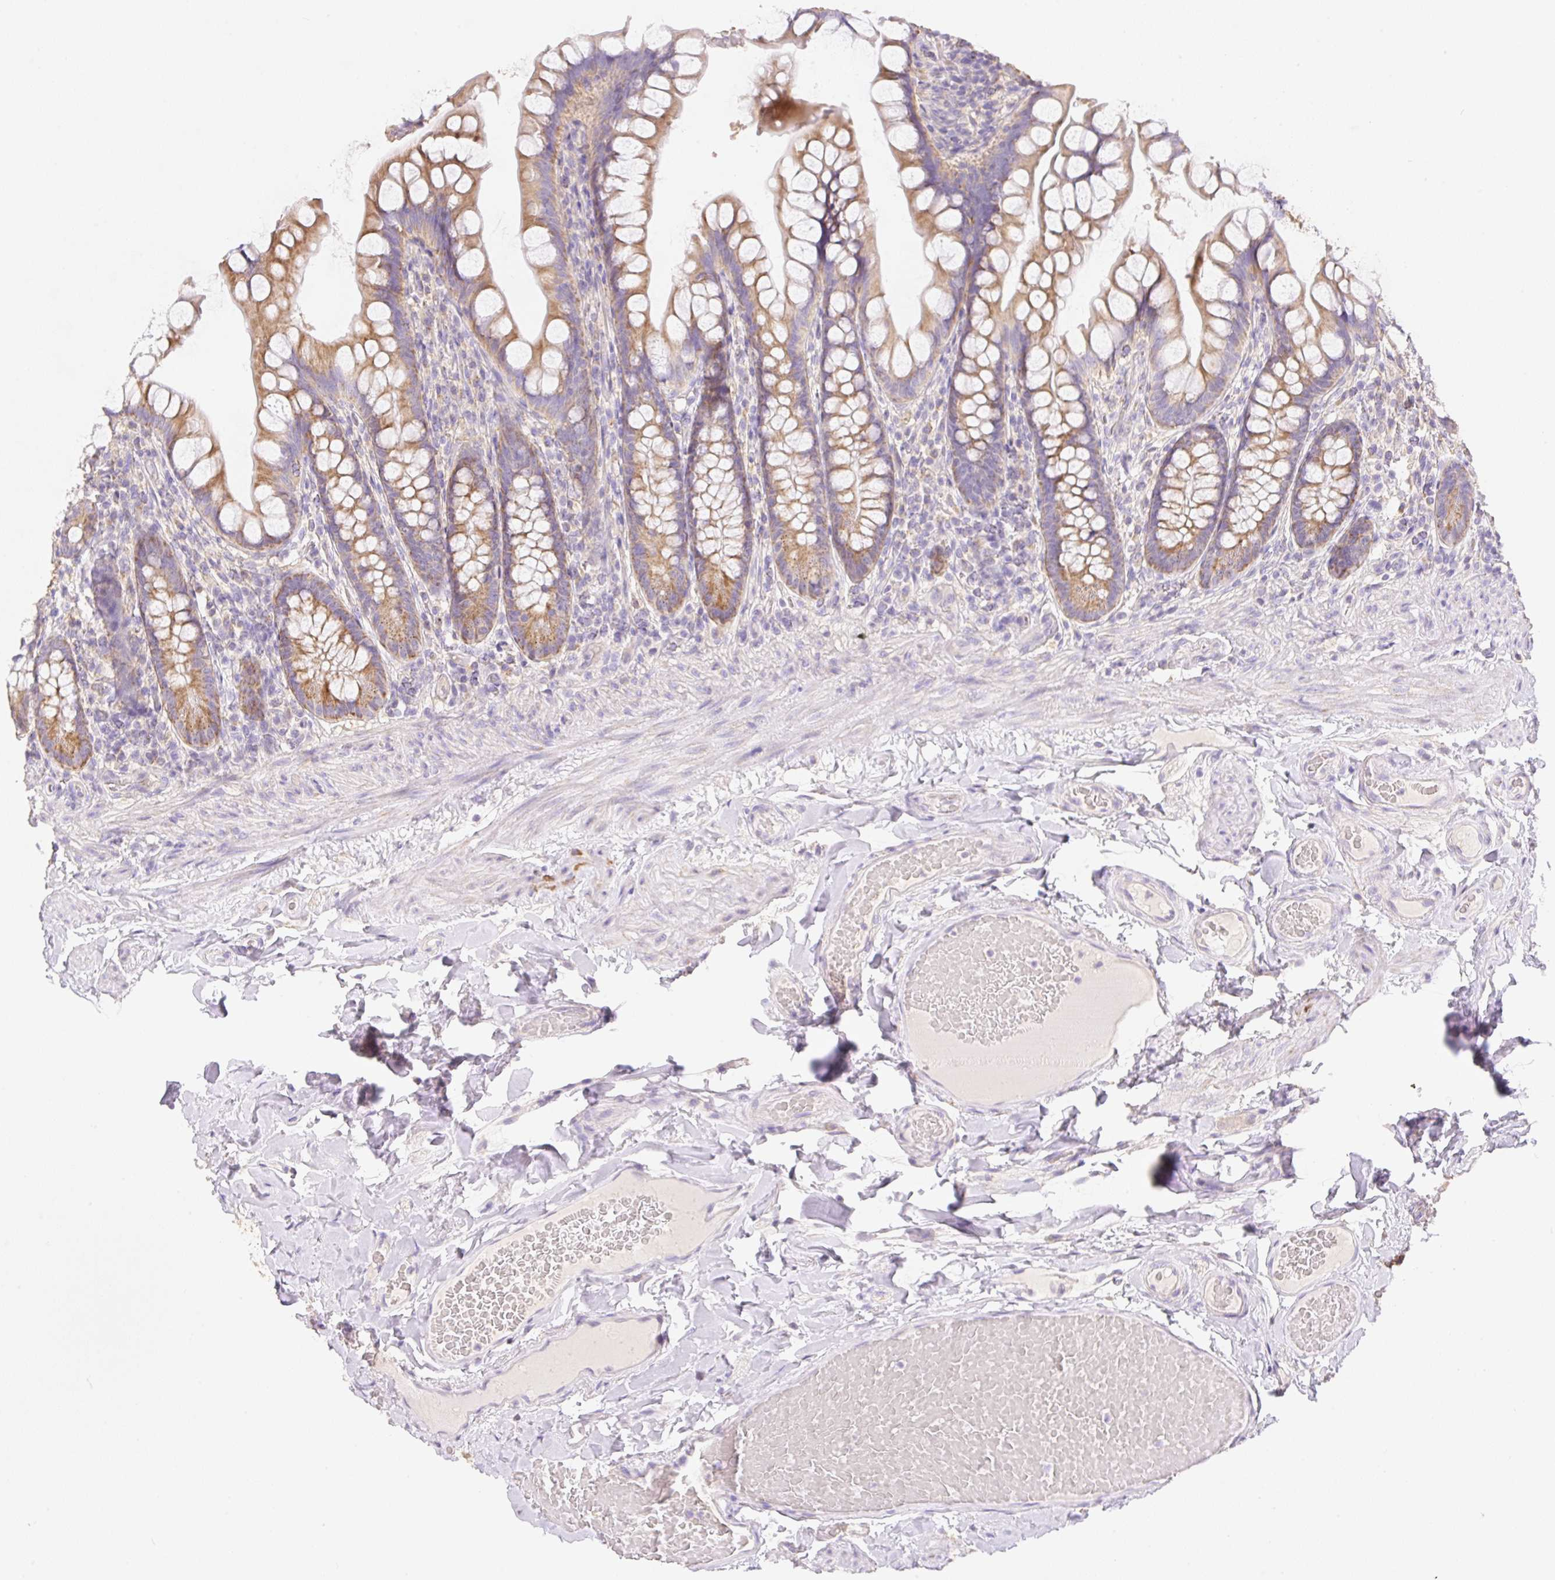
{"staining": {"intensity": "moderate", "quantity": ">75%", "location": "cytoplasmic/membranous"}, "tissue": "small intestine", "cell_type": "Glandular cells", "image_type": "normal", "snomed": [{"axis": "morphology", "description": "Normal tissue, NOS"}, {"axis": "topography", "description": "Small intestine"}], "caption": "A medium amount of moderate cytoplasmic/membranous positivity is present in about >75% of glandular cells in unremarkable small intestine. (IHC, brightfield microscopy, high magnification).", "gene": "COPZ2", "patient": {"sex": "male", "age": 70}}